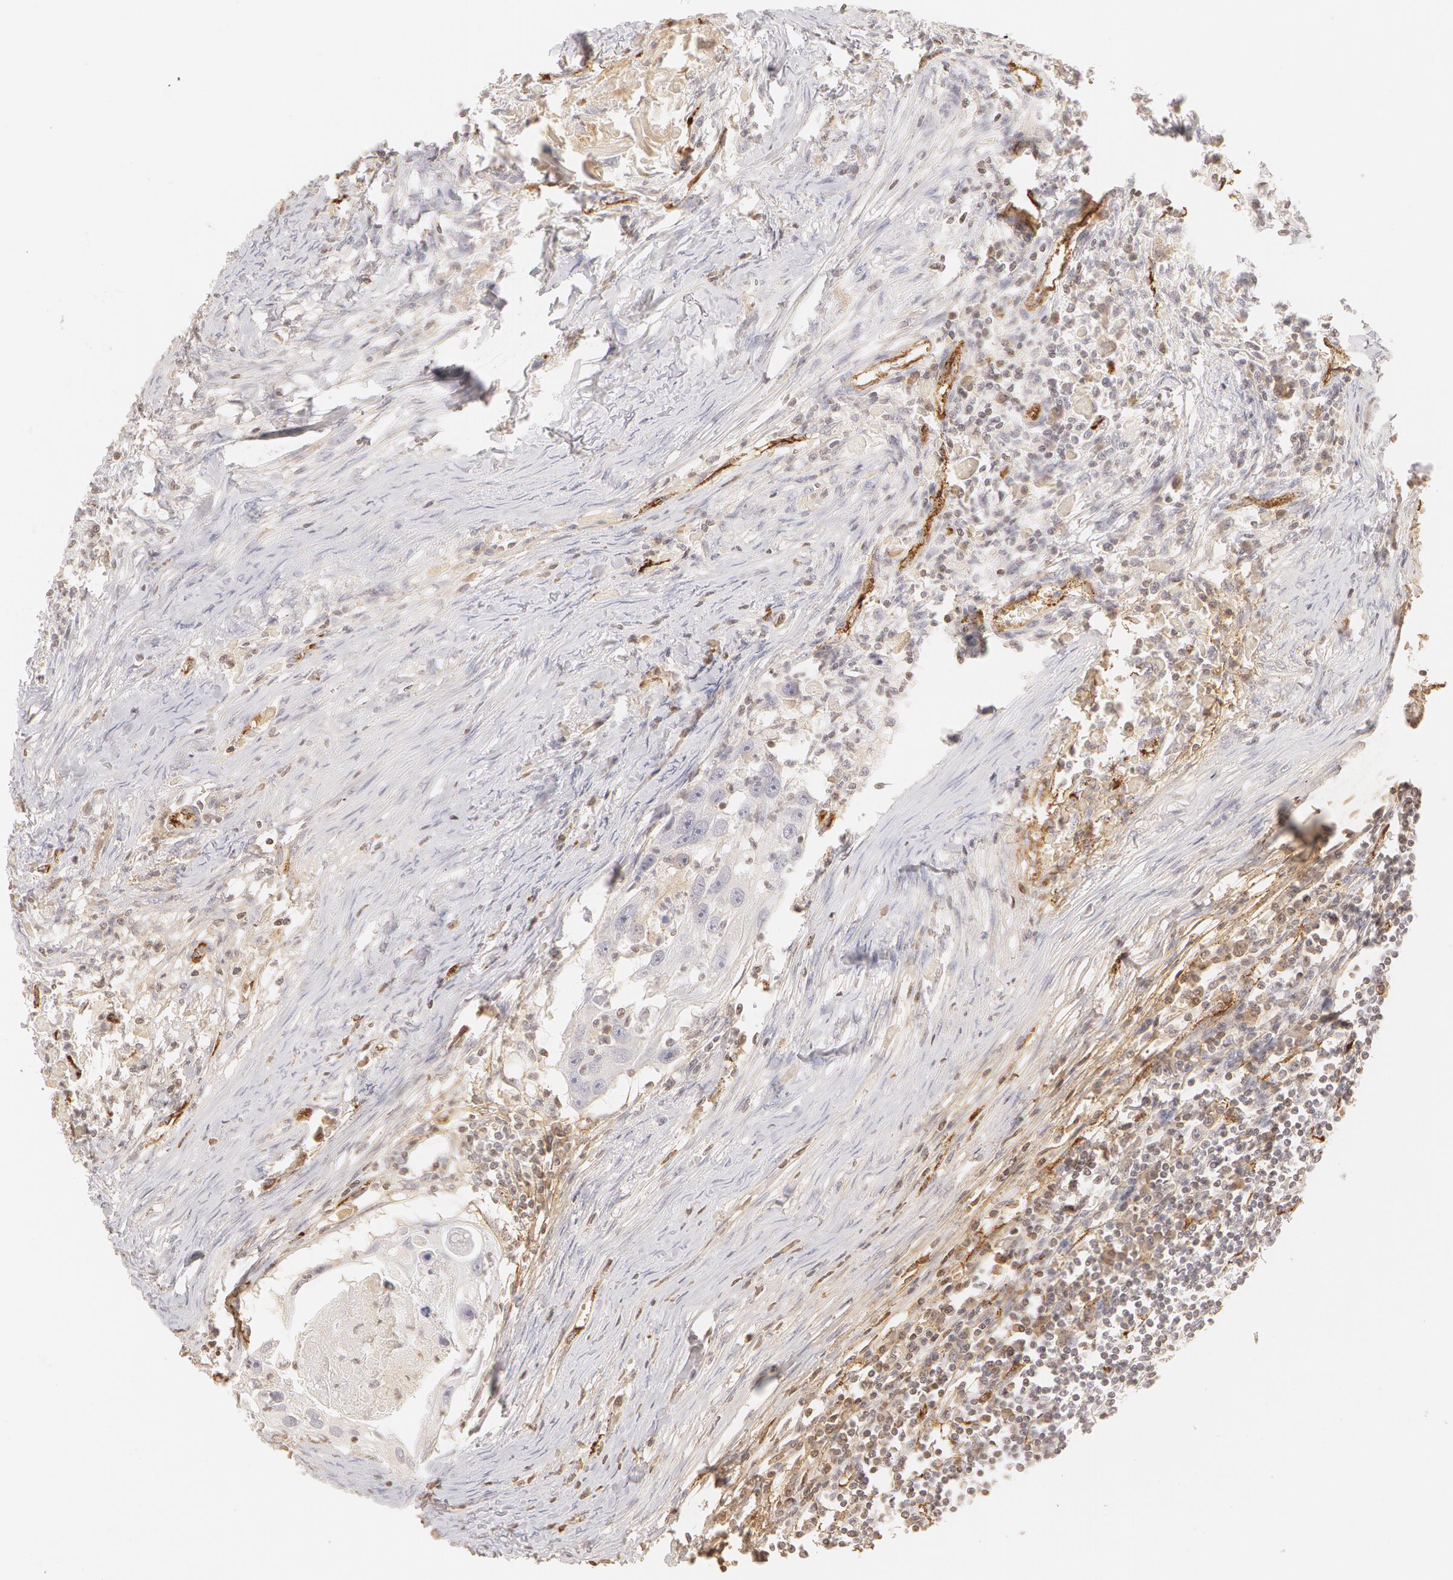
{"staining": {"intensity": "negative", "quantity": "none", "location": "none"}, "tissue": "head and neck cancer", "cell_type": "Tumor cells", "image_type": "cancer", "snomed": [{"axis": "morphology", "description": "Squamous cell carcinoma, NOS"}, {"axis": "topography", "description": "Head-Neck"}], "caption": "Tumor cells show no significant expression in head and neck cancer (squamous cell carcinoma).", "gene": "VWF", "patient": {"sex": "male", "age": 64}}